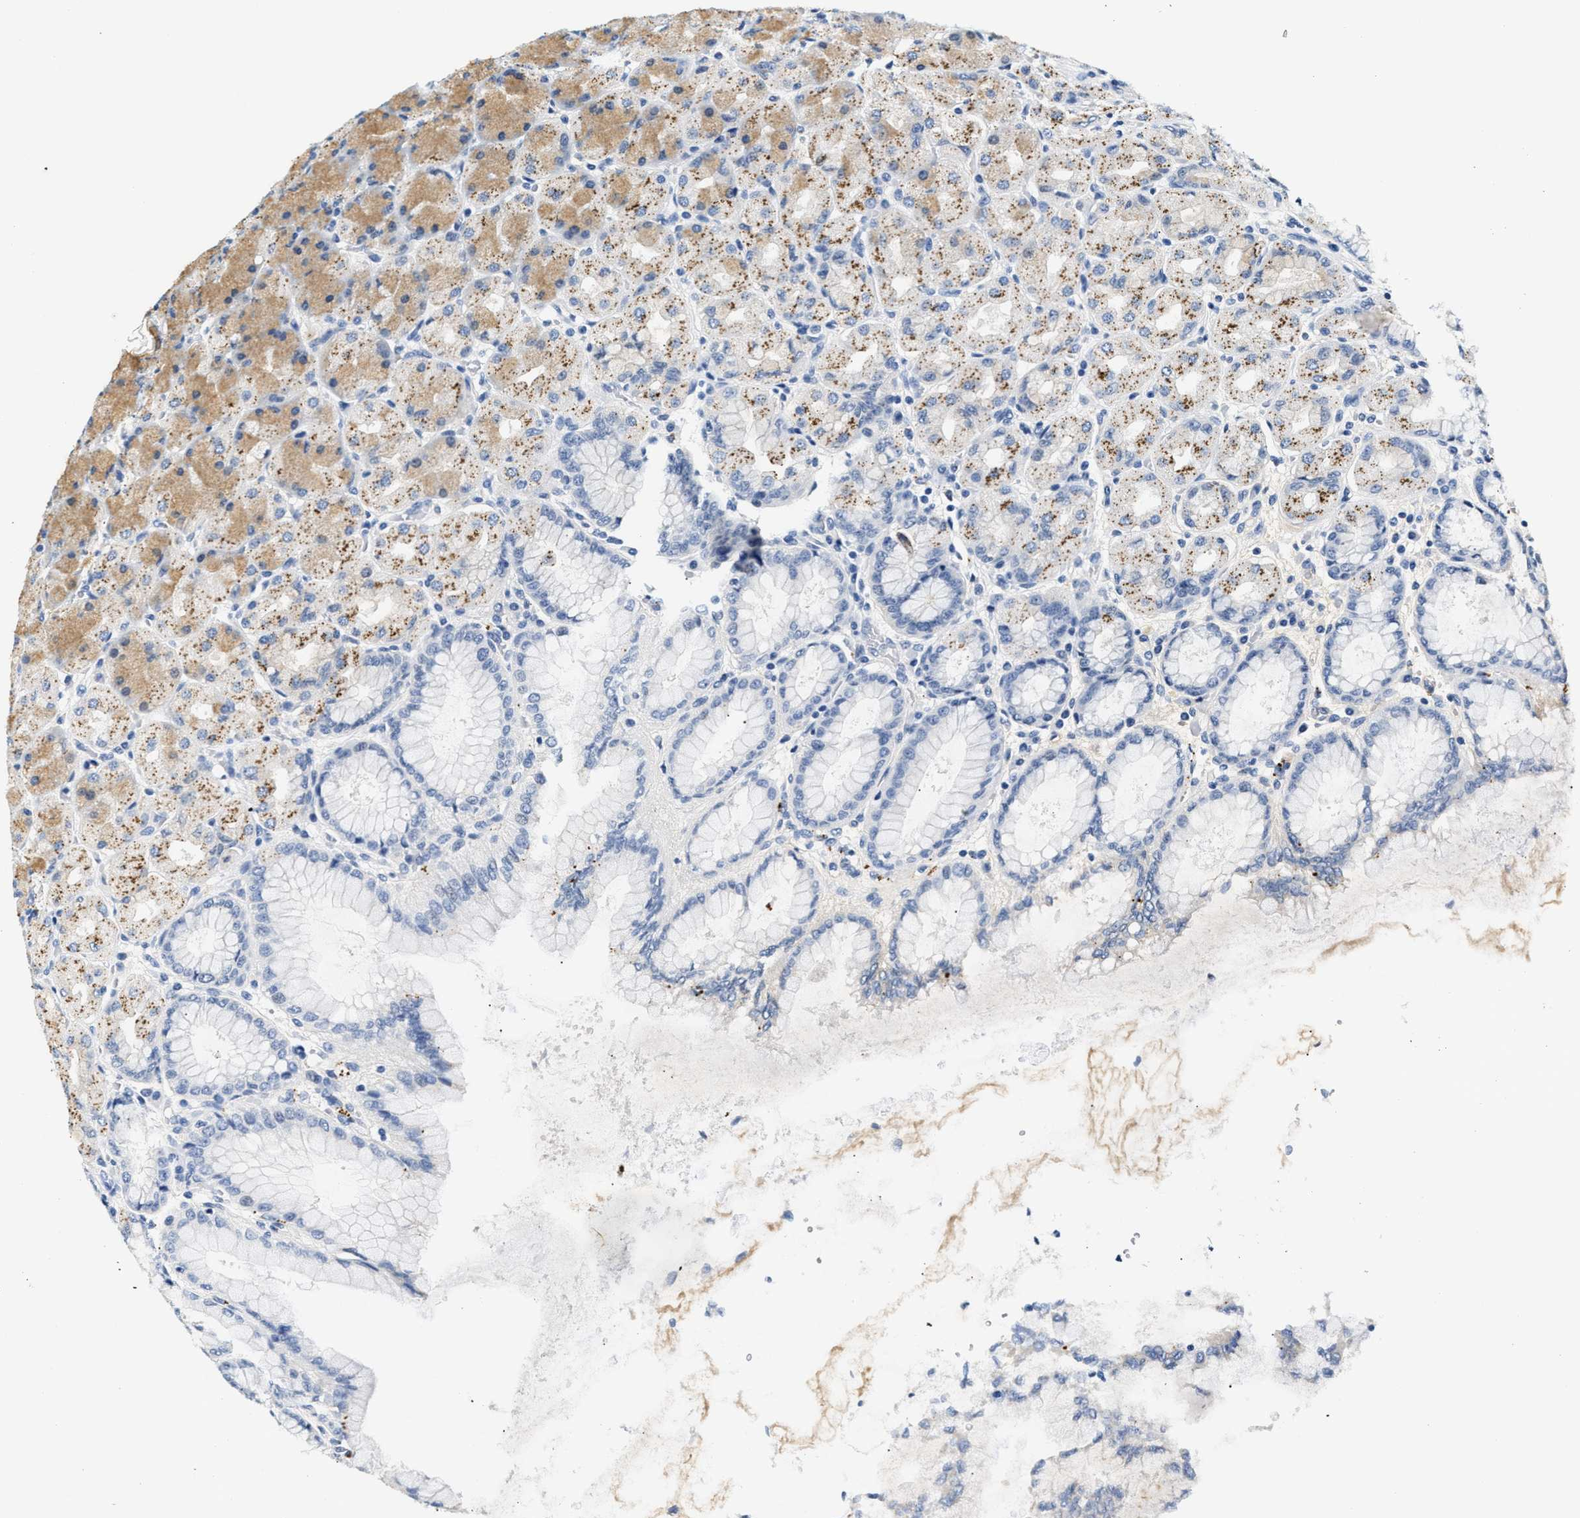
{"staining": {"intensity": "weak", "quantity": "25%-75%", "location": "cytoplasmic/membranous"}, "tissue": "stomach", "cell_type": "Glandular cells", "image_type": "normal", "snomed": [{"axis": "morphology", "description": "Normal tissue, NOS"}, {"axis": "topography", "description": "Stomach, upper"}], "caption": "Immunohistochemistry (IHC) of benign stomach reveals low levels of weak cytoplasmic/membranous staining in about 25%-75% of glandular cells.", "gene": "MED22", "patient": {"sex": "female", "age": 56}}